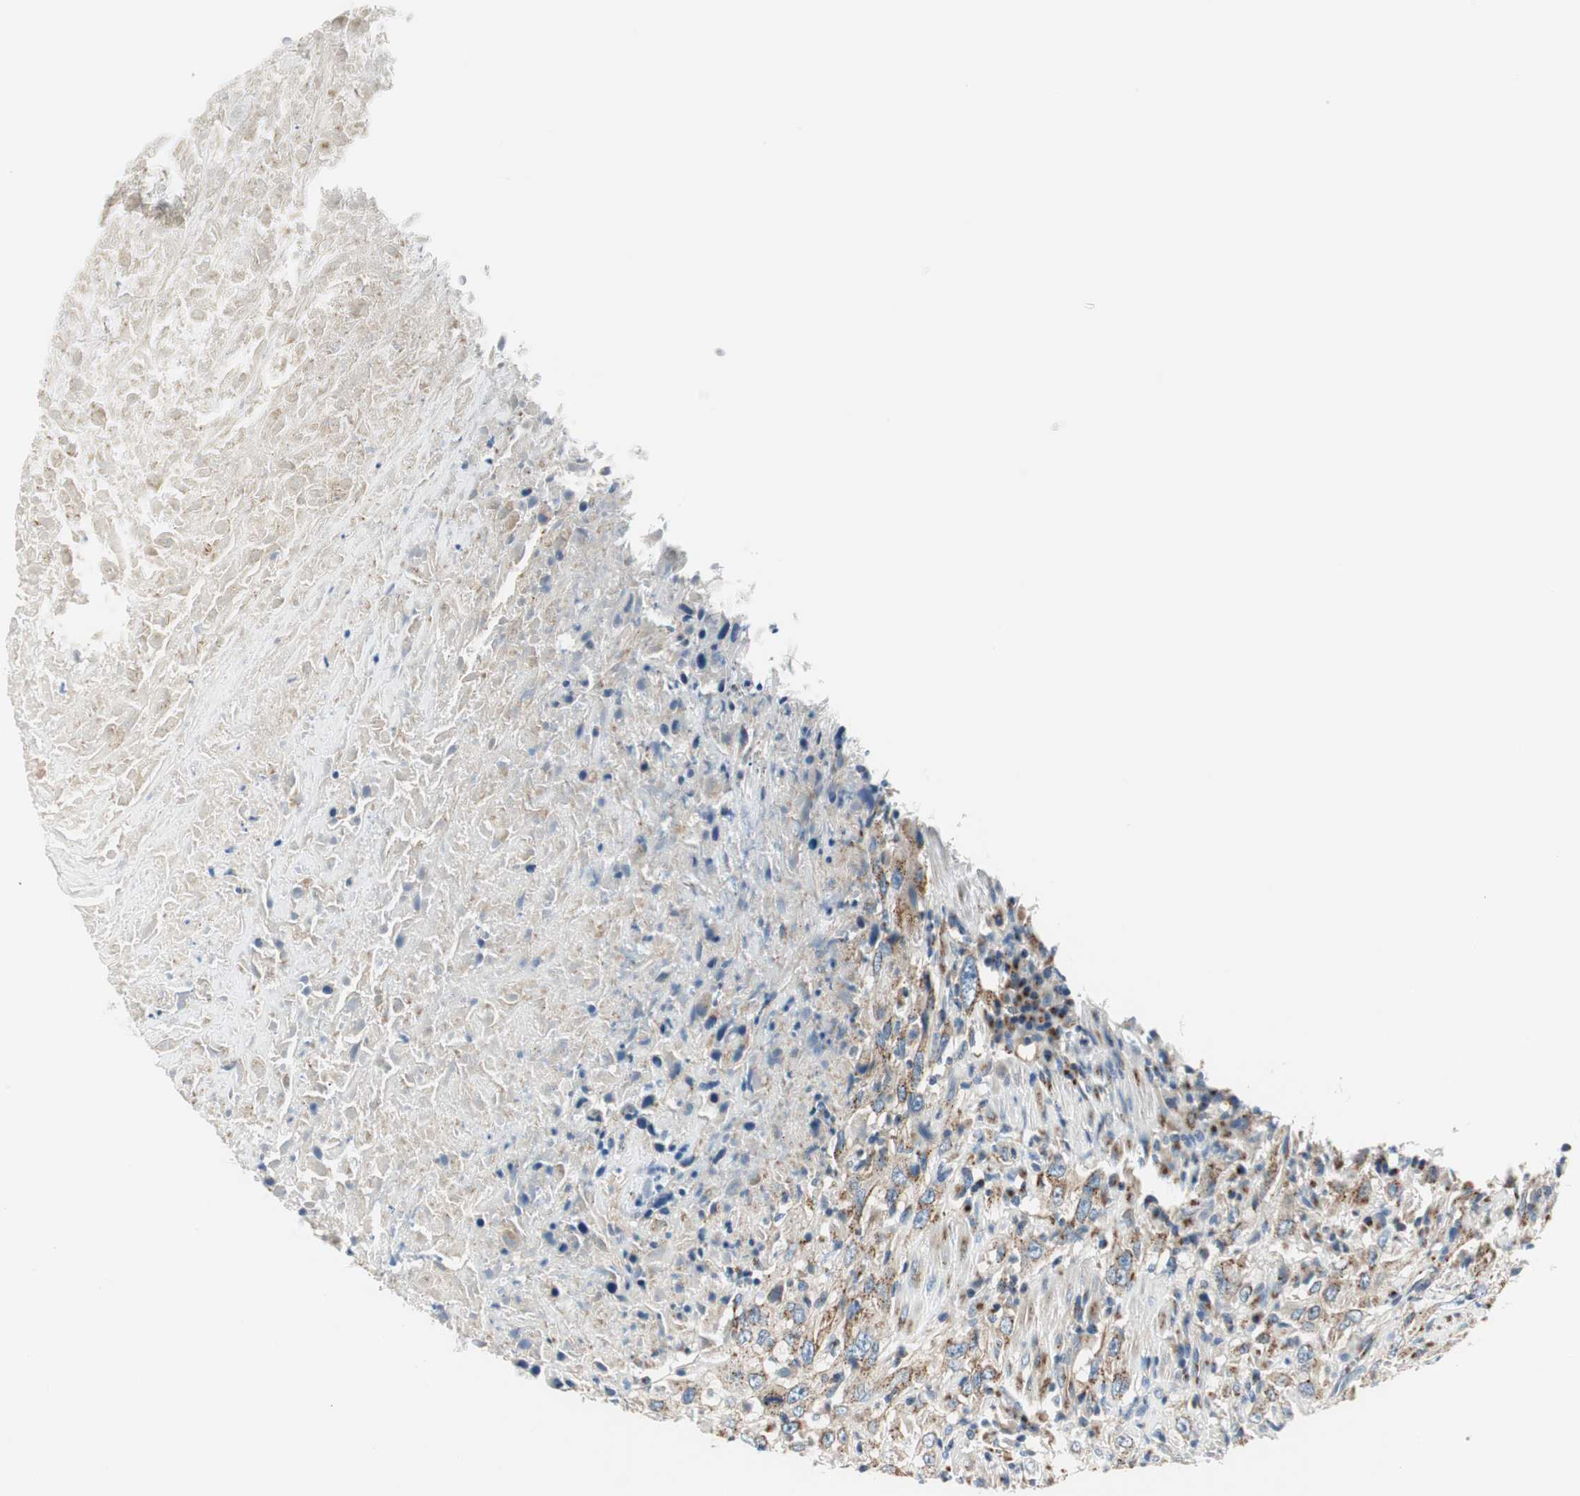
{"staining": {"intensity": "moderate", "quantity": "25%-75%", "location": "cytoplasmic/membranous"}, "tissue": "urothelial cancer", "cell_type": "Tumor cells", "image_type": "cancer", "snomed": [{"axis": "morphology", "description": "Urothelial carcinoma, High grade"}, {"axis": "topography", "description": "Urinary bladder"}], "caption": "IHC micrograph of high-grade urothelial carcinoma stained for a protein (brown), which exhibits medium levels of moderate cytoplasmic/membranous positivity in approximately 25%-75% of tumor cells.", "gene": "TMF1", "patient": {"sex": "male", "age": 61}}